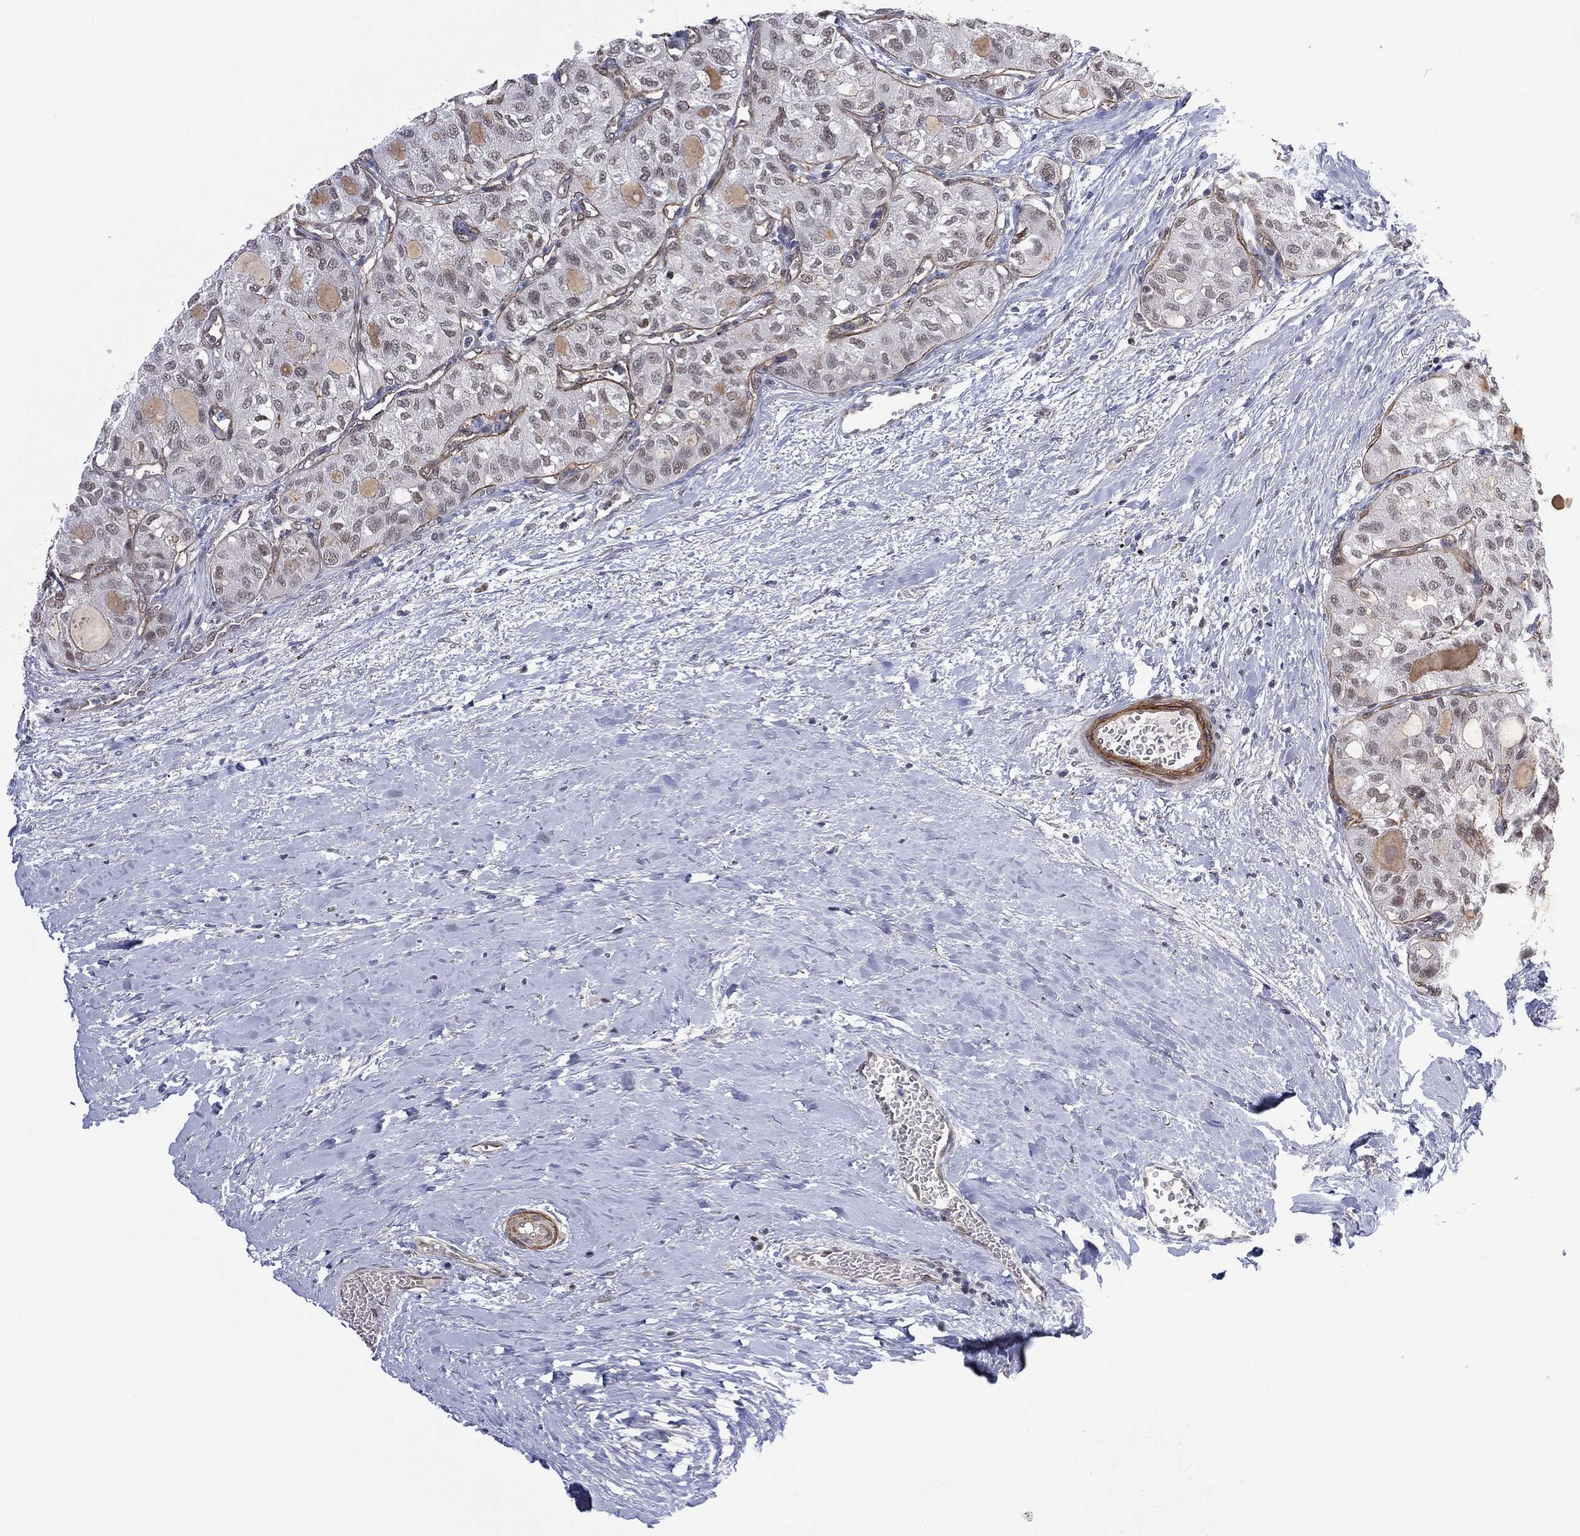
{"staining": {"intensity": "negative", "quantity": "none", "location": "none"}, "tissue": "thyroid cancer", "cell_type": "Tumor cells", "image_type": "cancer", "snomed": [{"axis": "morphology", "description": "Follicular adenoma carcinoma, NOS"}, {"axis": "topography", "description": "Thyroid gland"}], "caption": "IHC image of neoplastic tissue: follicular adenoma carcinoma (thyroid) stained with DAB displays no significant protein positivity in tumor cells.", "gene": "GSE1", "patient": {"sex": "male", "age": 75}}